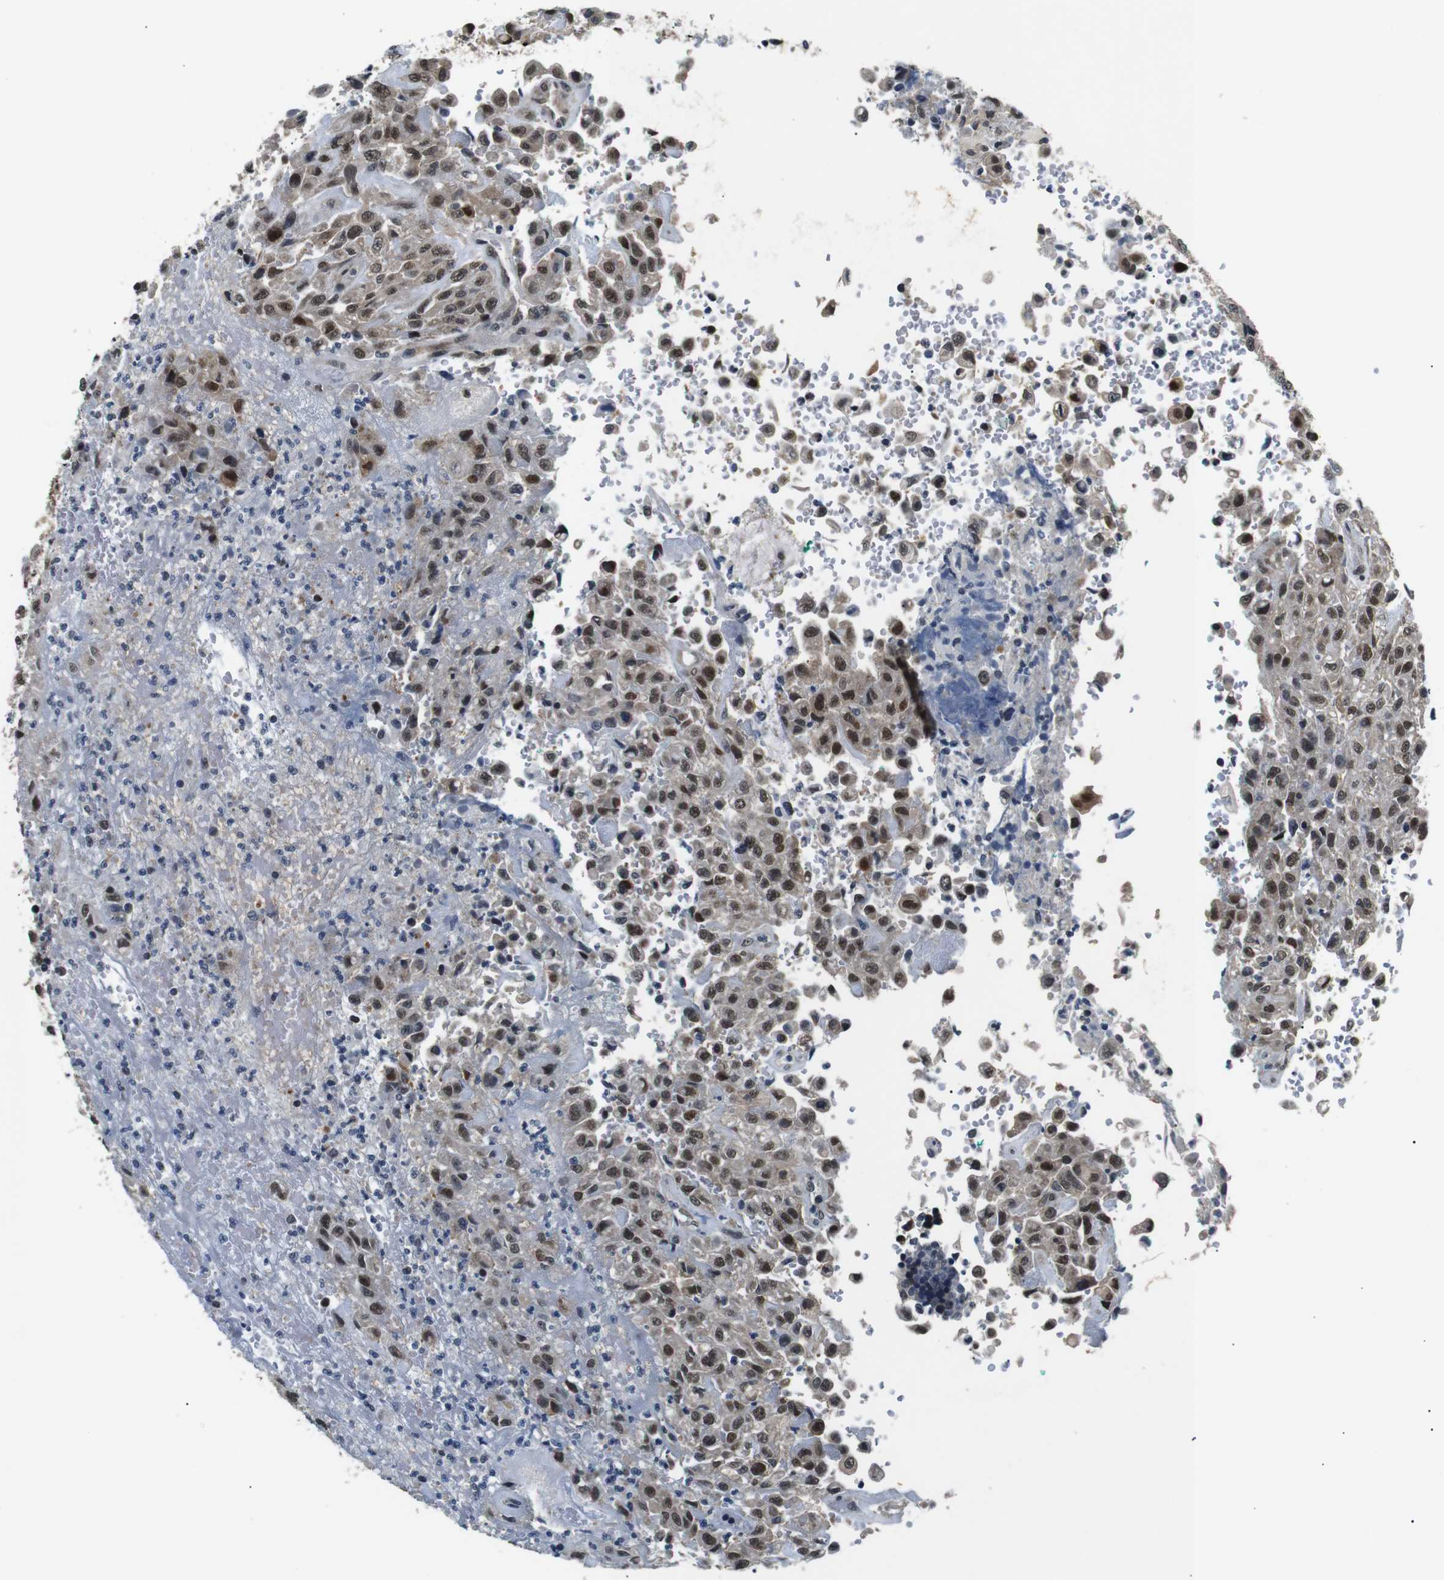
{"staining": {"intensity": "moderate", "quantity": ">75%", "location": "cytoplasmic/membranous,nuclear"}, "tissue": "urothelial cancer", "cell_type": "Tumor cells", "image_type": "cancer", "snomed": [{"axis": "morphology", "description": "Urothelial carcinoma, High grade"}, {"axis": "topography", "description": "Urinary bladder"}], "caption": "A histopathology image showing moderate cytoplasmic/membranous and nuclear expression in approximately >75% of tumor cells in urothelial carcinoma (high-grade), as visualized by brown immunohistochemical staining.", "gene": "SKP1", "patient": {"sex": "male", "age": 46}}